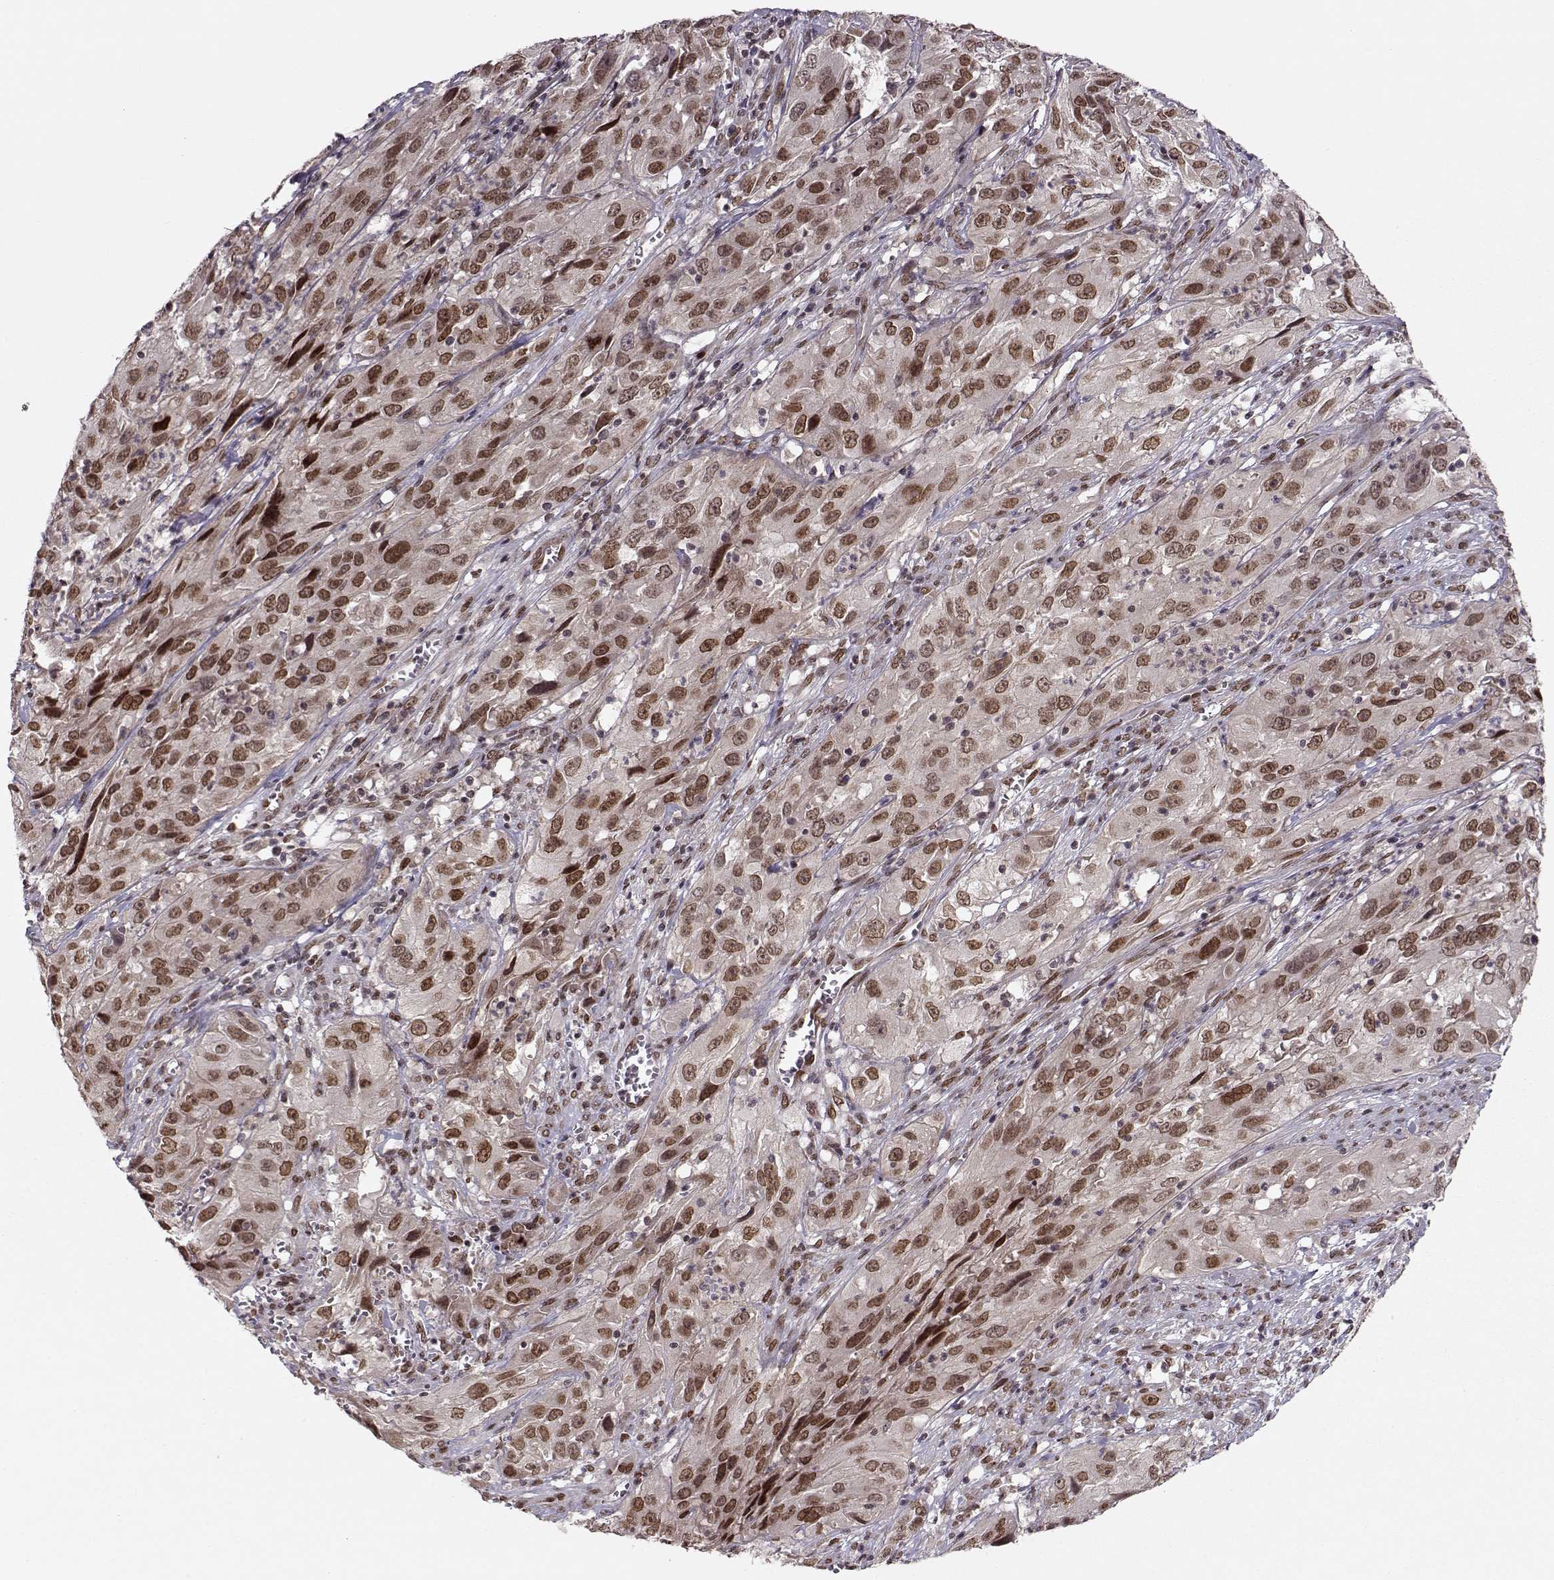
{"staining": {"intensity": "moderate", "quantity": ">75%", "location": "nuclear"}, "tissue": "cervical cancer", "cell_type": "Tumor cells", "image_type": "cancer", "snomed": [{"axis": "morphology", "description": "Squamous cell carcinoma, NOS"}, {"axis": "topography", "description": "Cervix"}], "caption": "Immunohistochemical staining of human cervical squamous cell carcinoma exhibits moderate nuclear protein staining in approximately >75% of tumor cells.", "gene": "RAI1", "patient": {"sex": "female", "age": 32}}